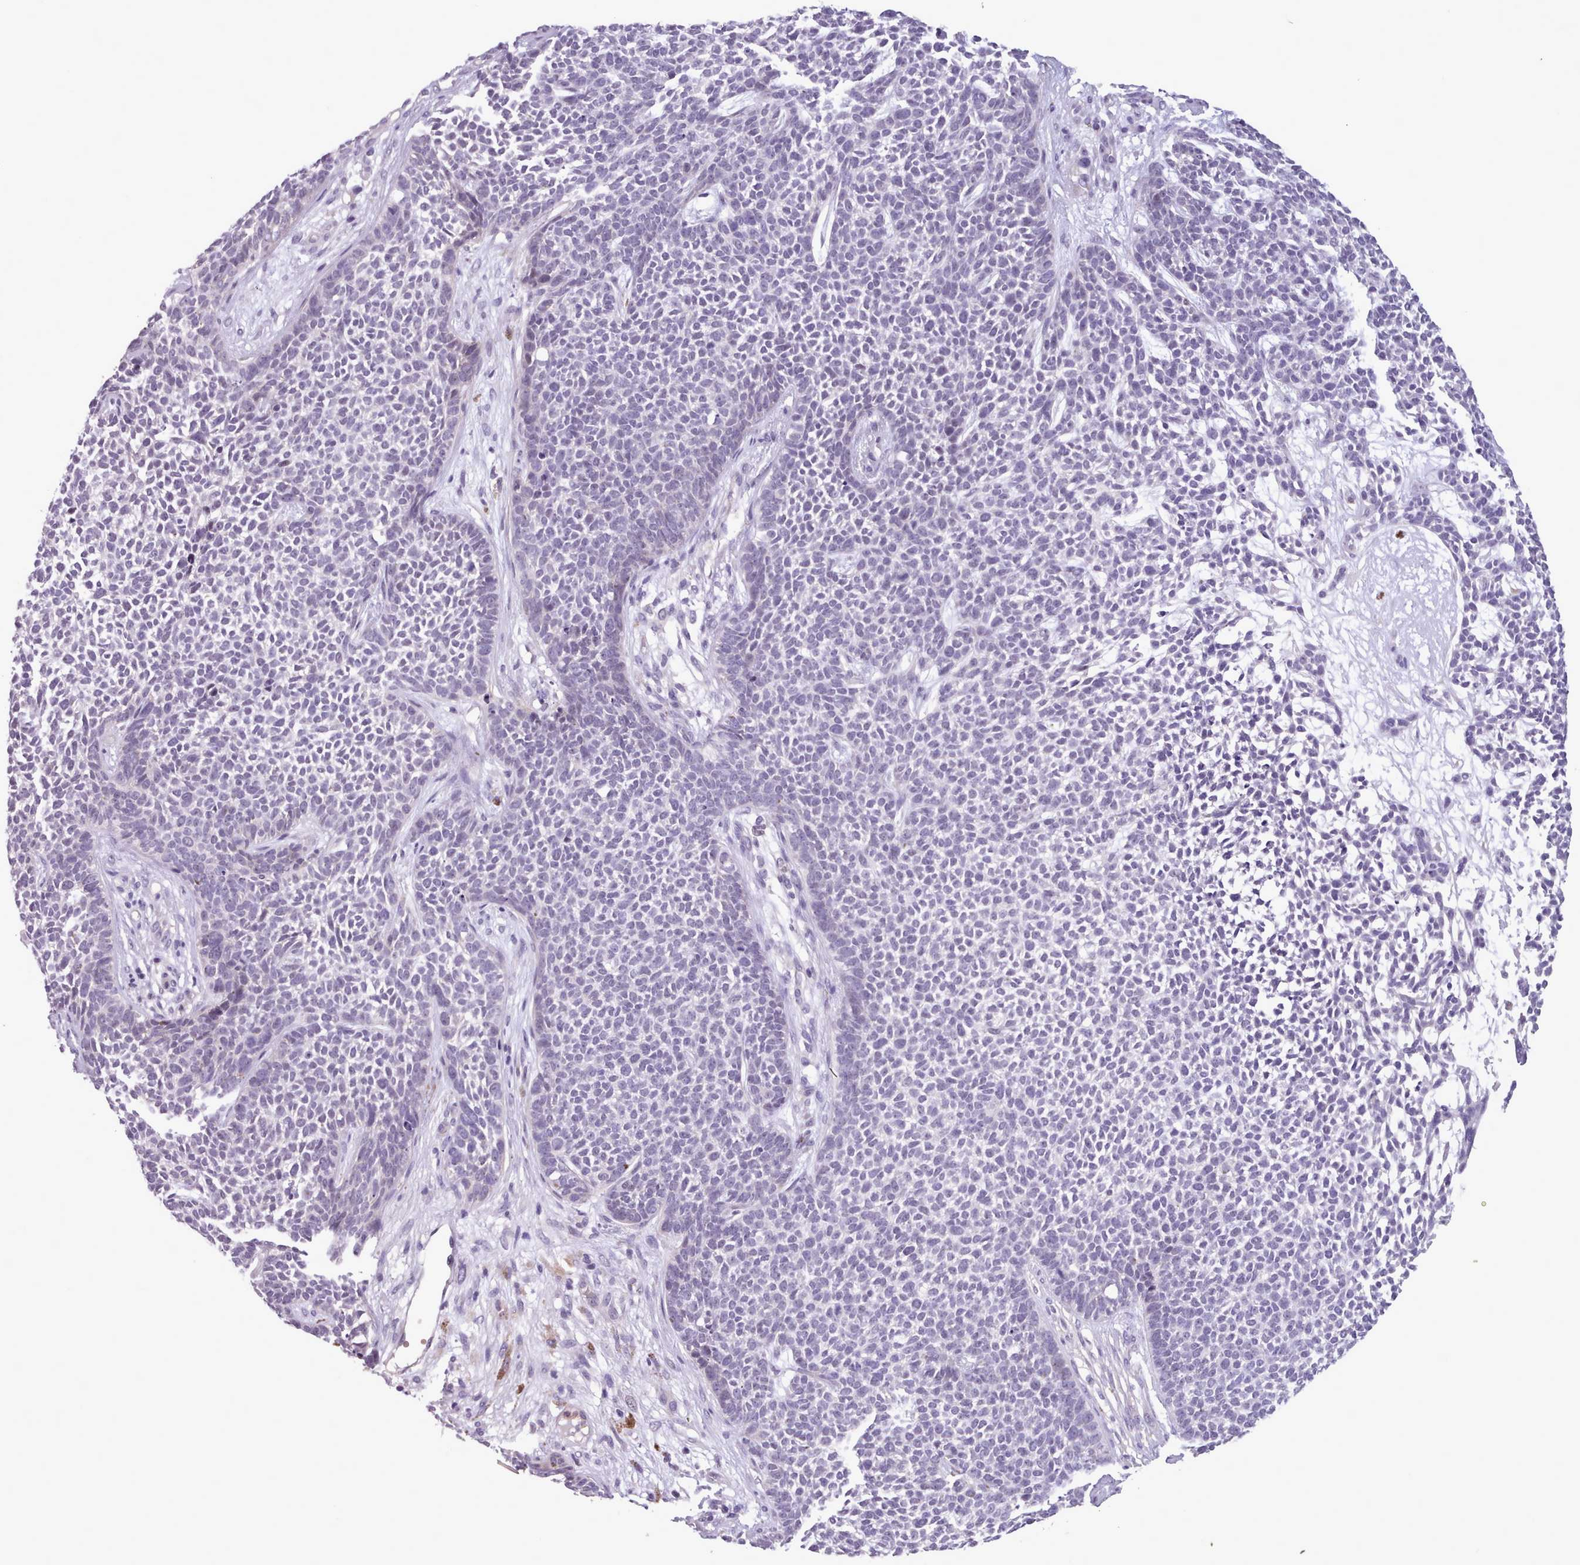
{"staining": {"intensity": "negative", "quantity": "none", "location": "none"}, "tissue": "skin cancer", "cell_type": "Tumor cells", "image_type": "cancer", "snomed": [{"axis": "morphology", "description": "Basal cell carcinoma"}, {"axis": "topography", "description": "Skin"}], "caption": "High power microscopy histopathology image of an immunohistochemistry image of basal cell carcinoma (skin), revealing no significant staining in tumor cells.", "gene": "KCTD16", "patient": {"sex": "female", "age": 84}}